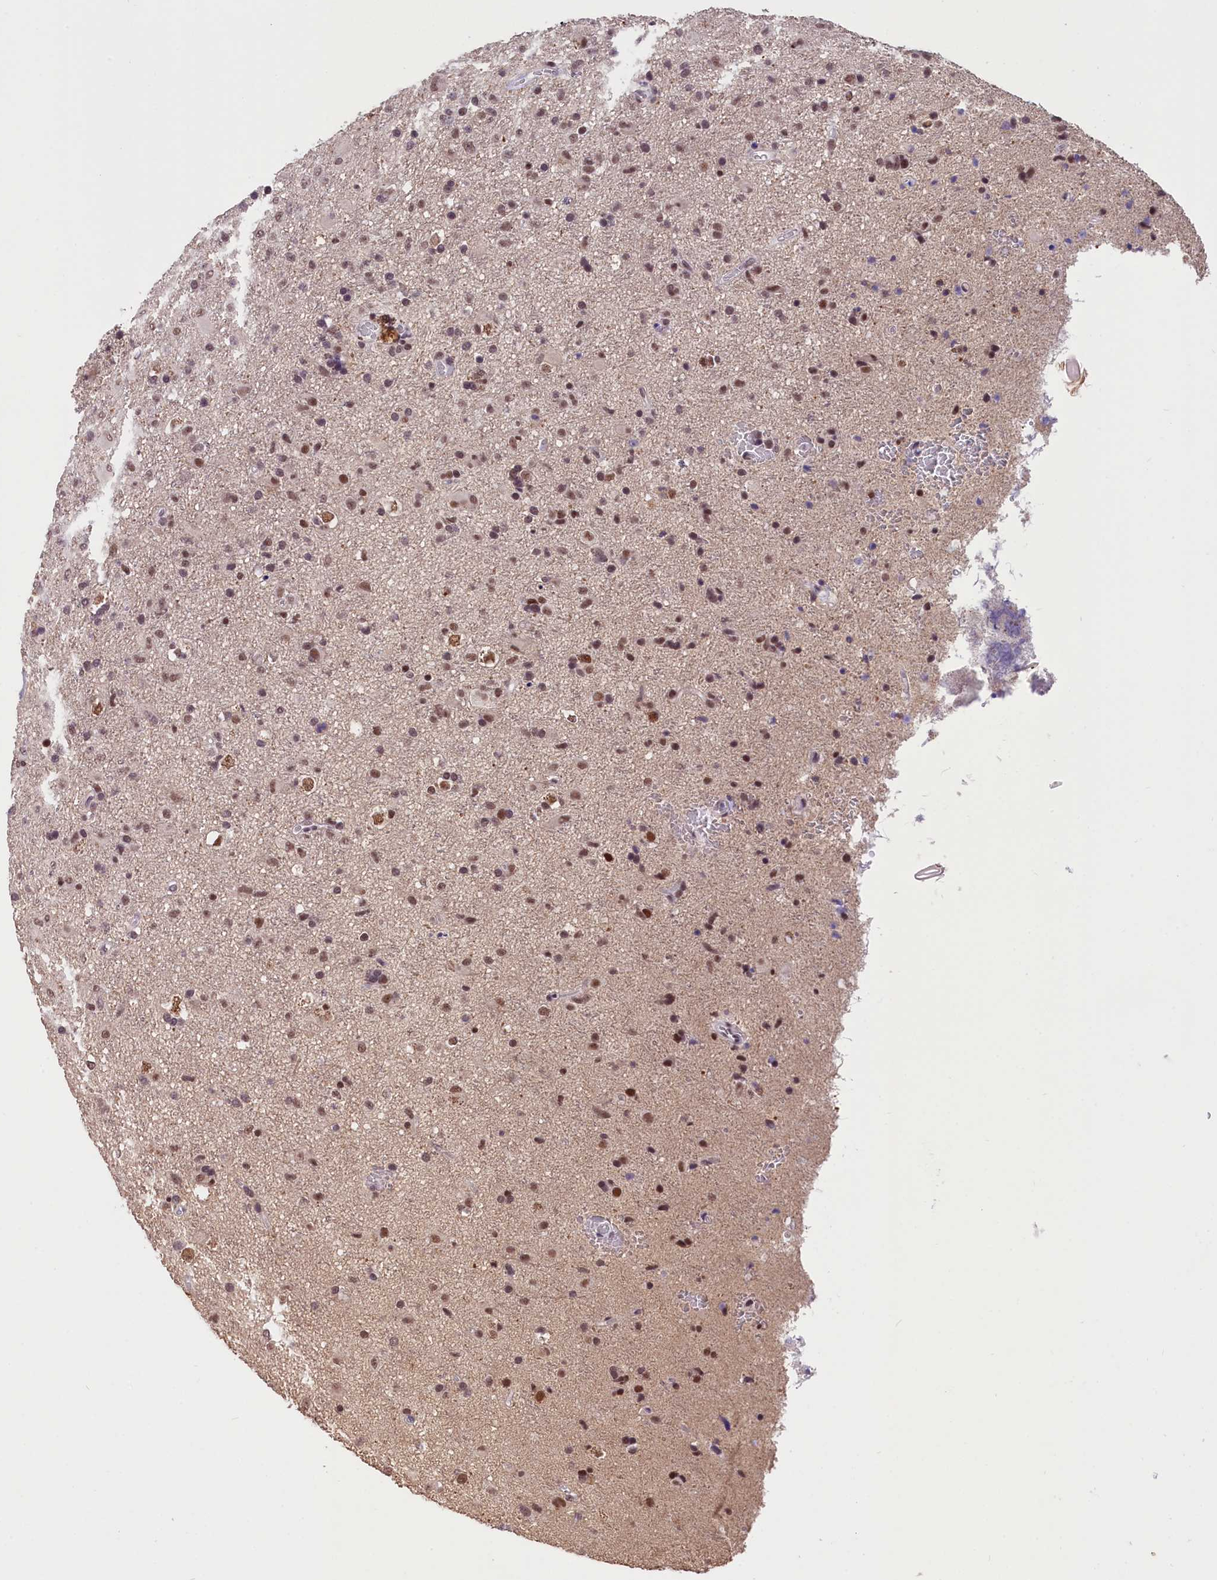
{"staining": {"intensity": "moderate", "quantity": "25%-75%", "location": "nuclear"}, "tissue": "glioma", "cell_type": "Tumor cells", "image_type": "cancer", "snomed": [{"axis": "morphology", "description": "Glioma, malignant, Low grade"}, {"axis": "topography", "description": "Brain"}], "caption": "Low-grade glioma (malignant) was stained to show a protein in brown. There is medium levels of moderate nuclear positivity in approximately 25%-75% of tumor cells.", "gene": "ZC3H4", "patient": {"sex": "male", "age": 65}}